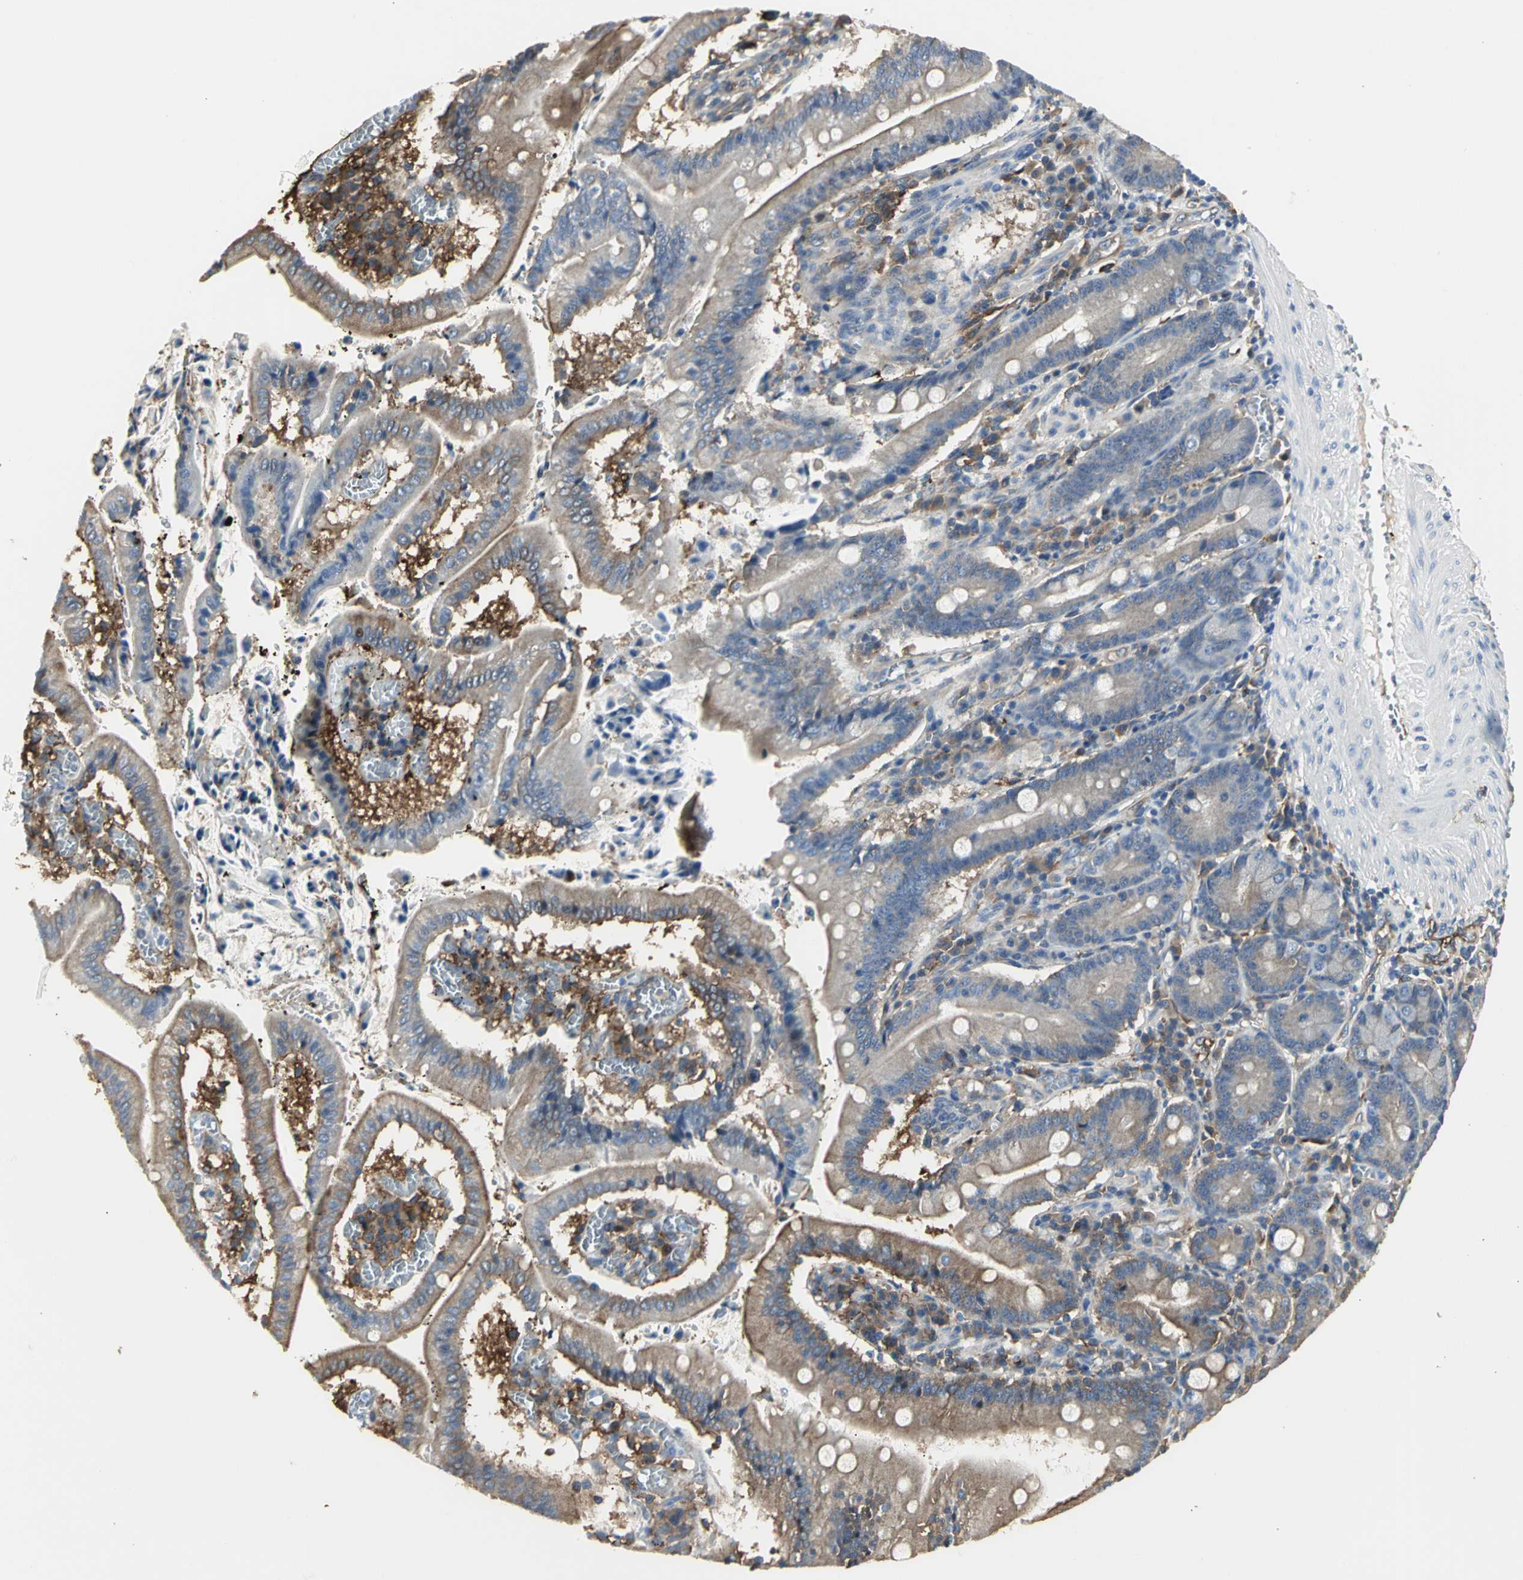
{"staining": {"intensity": "moderate", "quantity": ">75%", "location": "cytoplasmic/membranous"}, "tissue": "small intestine", "cell_type": "Glandular cells", "image_type": "normal", "snomed": [{"axis": "morphology", "description": "Normal tissue, NOS"}, {"axis": "topography", "description": "Small intestine"}], "caption": "Immunohistochemistry (IHC) staining of unremarkable small intestine, which shows medium levels of moderate cytoplasmic/membranous staining in approximately >75% of glandular cells indicating moderate cytoplasmic/membranous protein staining. The staining was performed using DAB (brown) for protein detection and nuclei were counterstained in hematoxylin (blue).", "gene": "CHRNB1", "patient": {"sex": "male", "age": 71}}